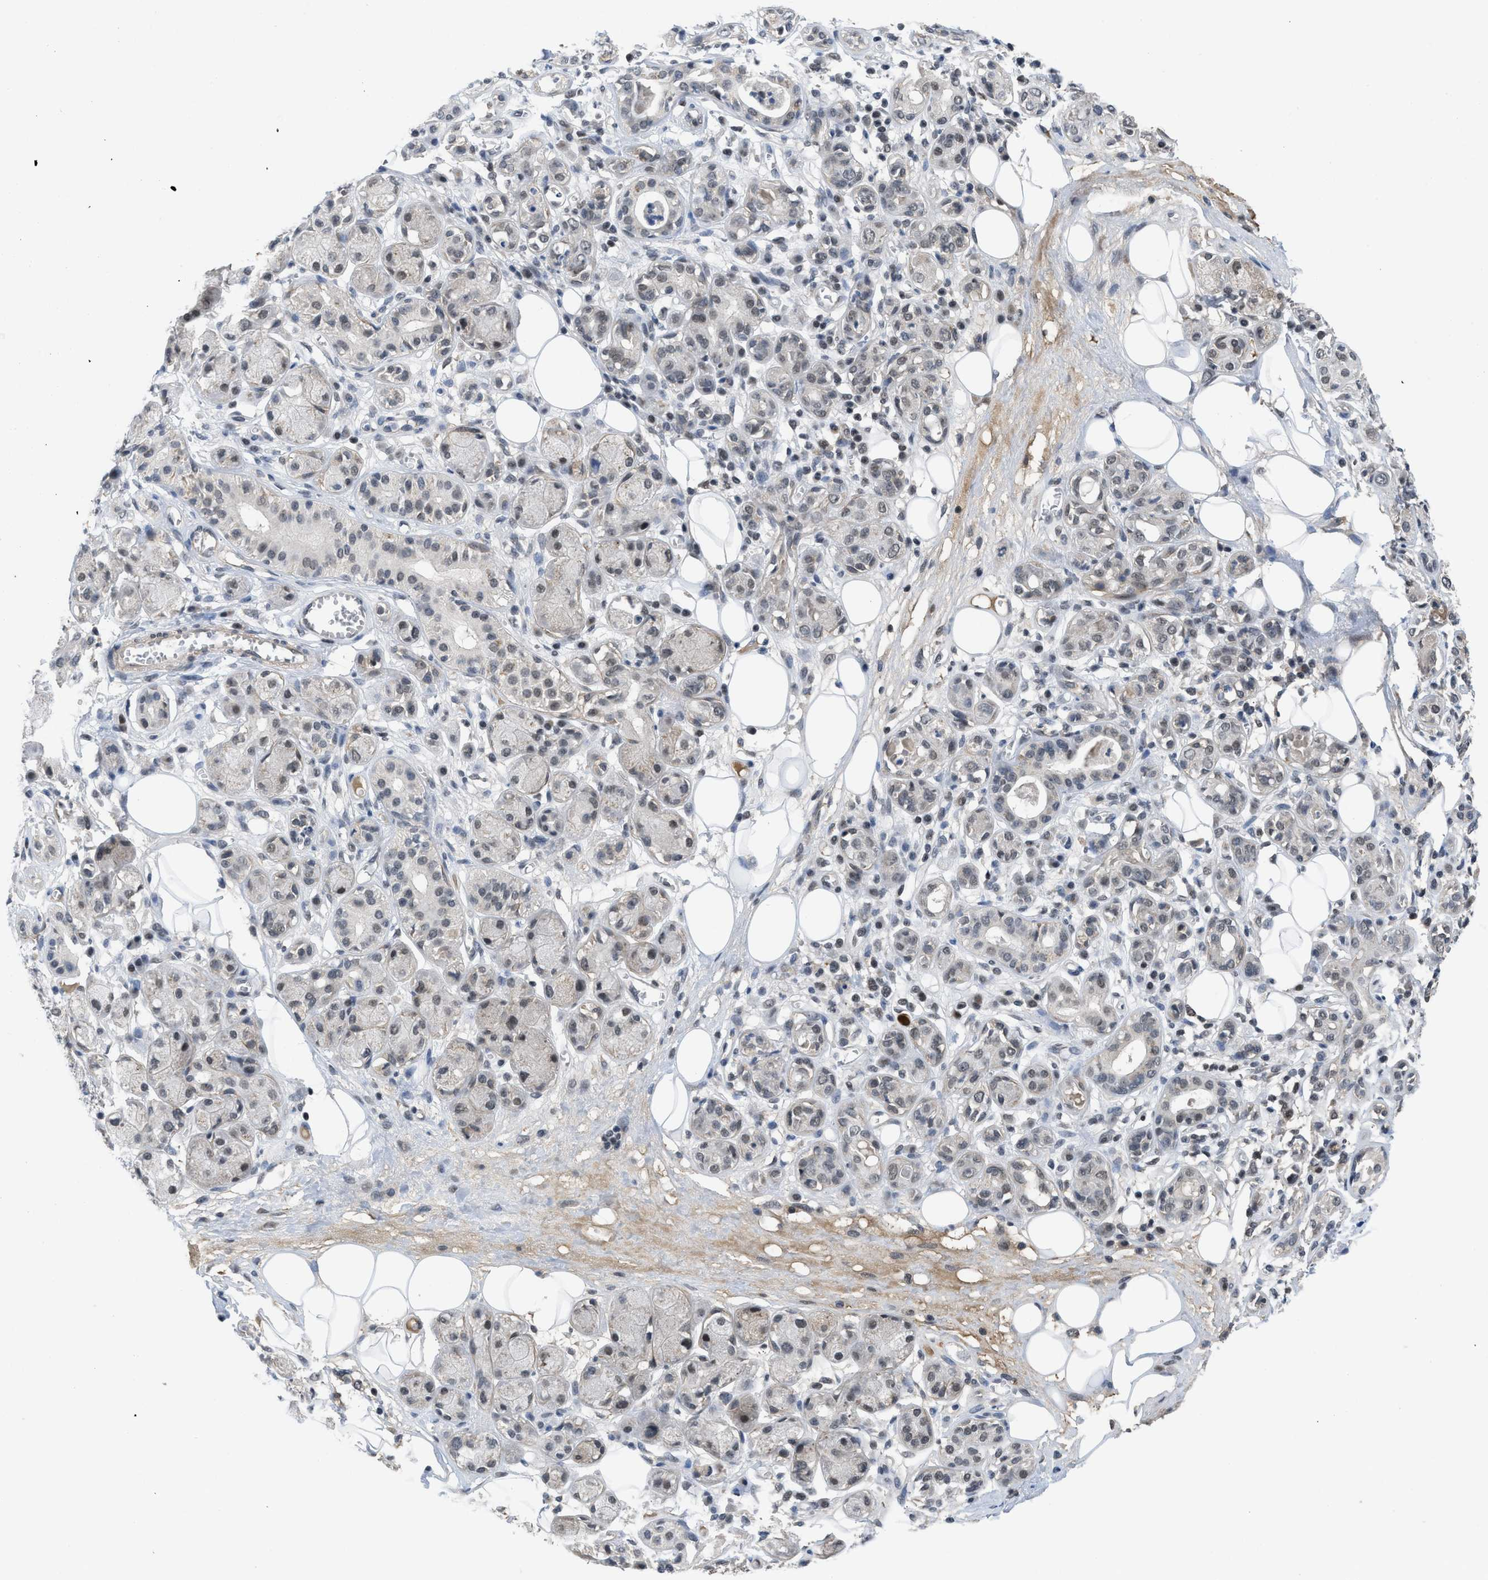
{"staining": {"intensity": "weak", "quantity": "<25%", "location": "cytoplasmic/membranous"}, "tissue": "adipose tissue", "cell_type": "Adipocytes", "image_type": "normal", "snomed": [{"axis": "morphology", "description": "Normal tissue, NOS"}, {"axis": "morphology", "description": "Inflammation, NOS"}, {"axis": "topography", "description": "Salivary gland"}, {"axis": "topography", "description": "Peripheral nerve tissue"}], "caption": "Adipocytes are negative for brown protein staining in benign adipose tissue.", "gene": "TERF2IP", "patient": {"sex": "female", "age": 75}}